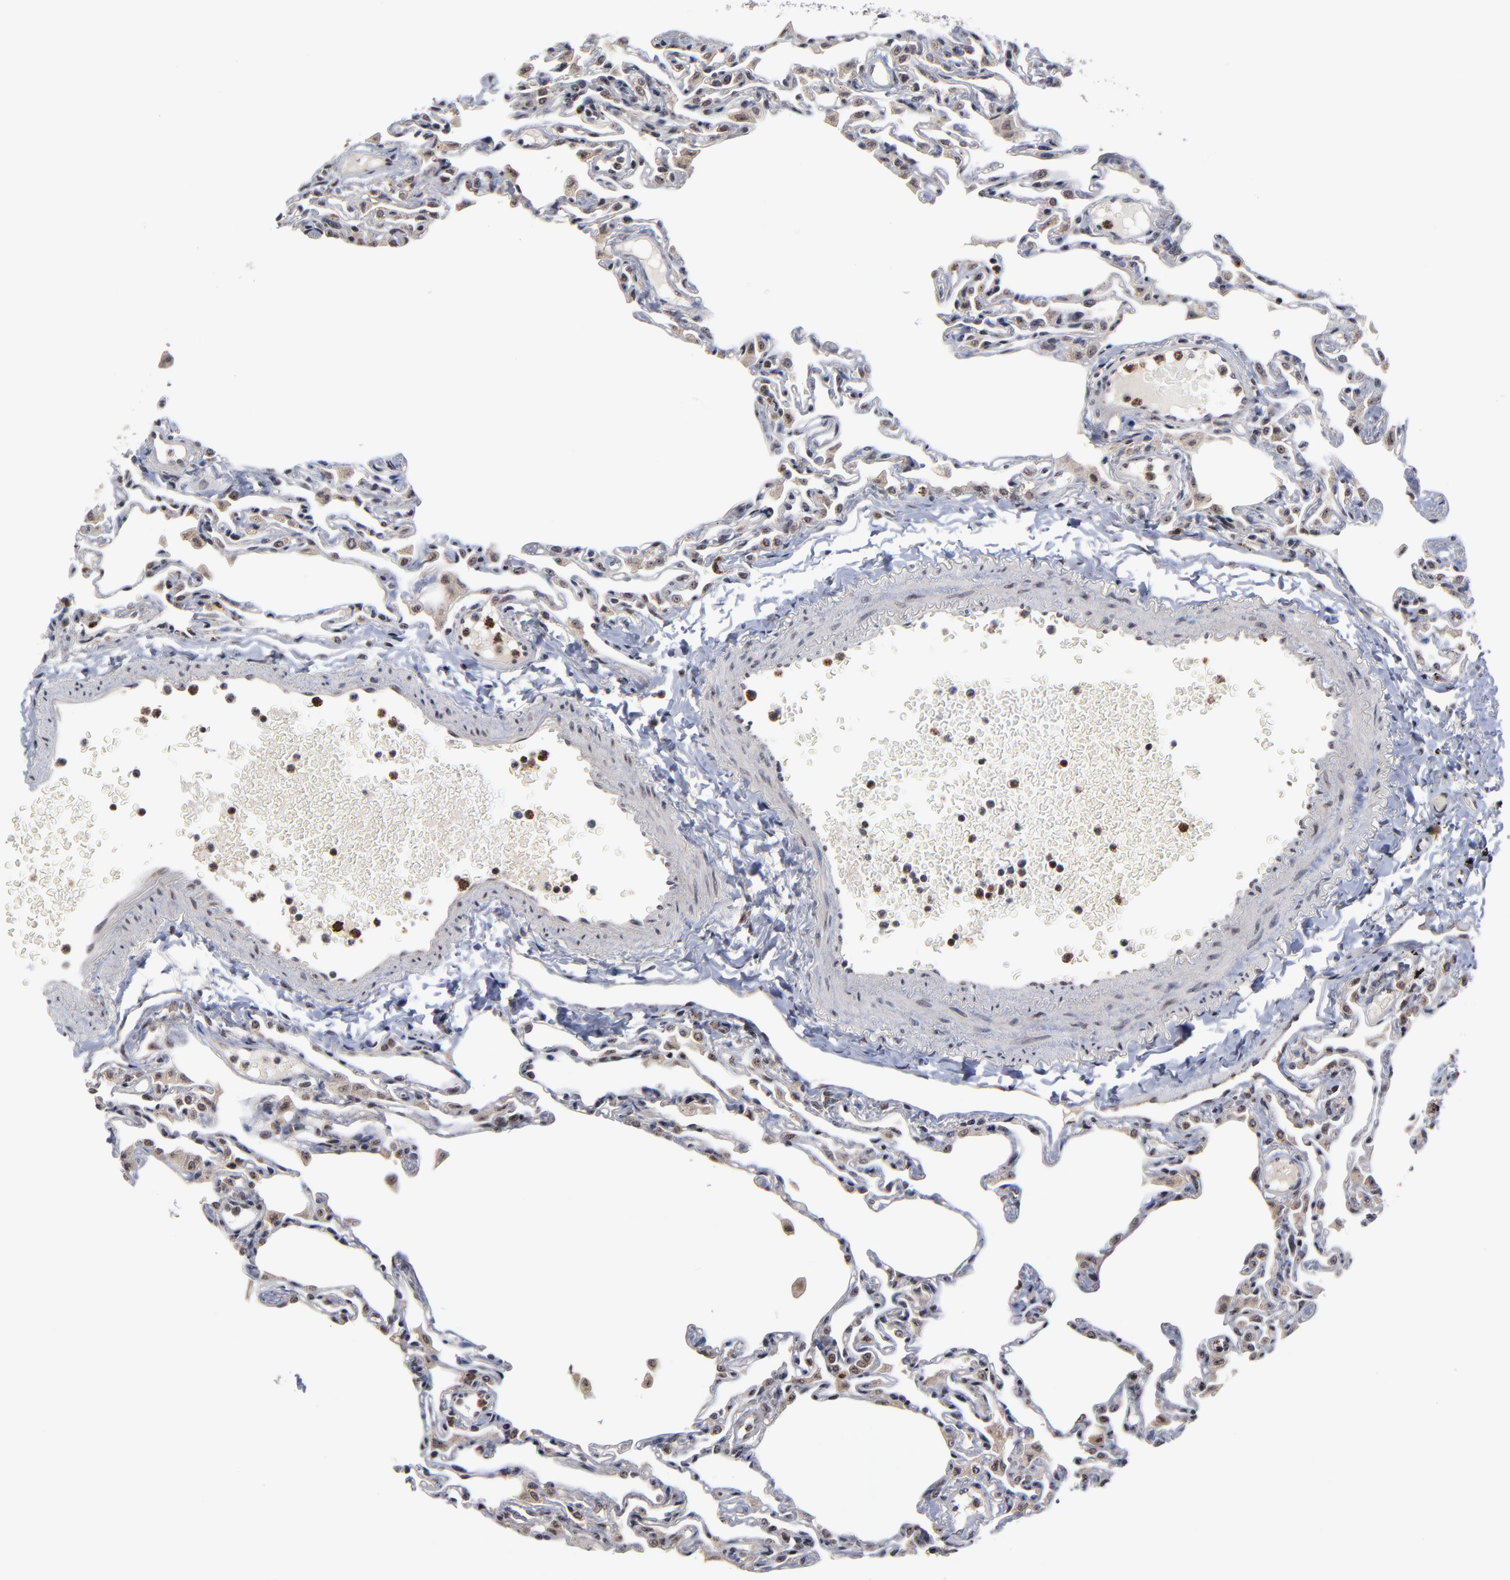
{"staining": {"intensity": "negative", "quantity": "none", "location": "none"}, "tissue": "lung", "cell_type": "Alveolar cells", "image_type": "normal", "snomed": [{"axis": "morphology", "description": "Normal tissue, NOS"}, {"axis": "topography", "description": "Lung"}], "caption": "The photomicrograph demonstrates no significant positivity in alveolar cells of lung.", "gene": "ZNF419", "patient": {"sex": "female", "age": 49}}